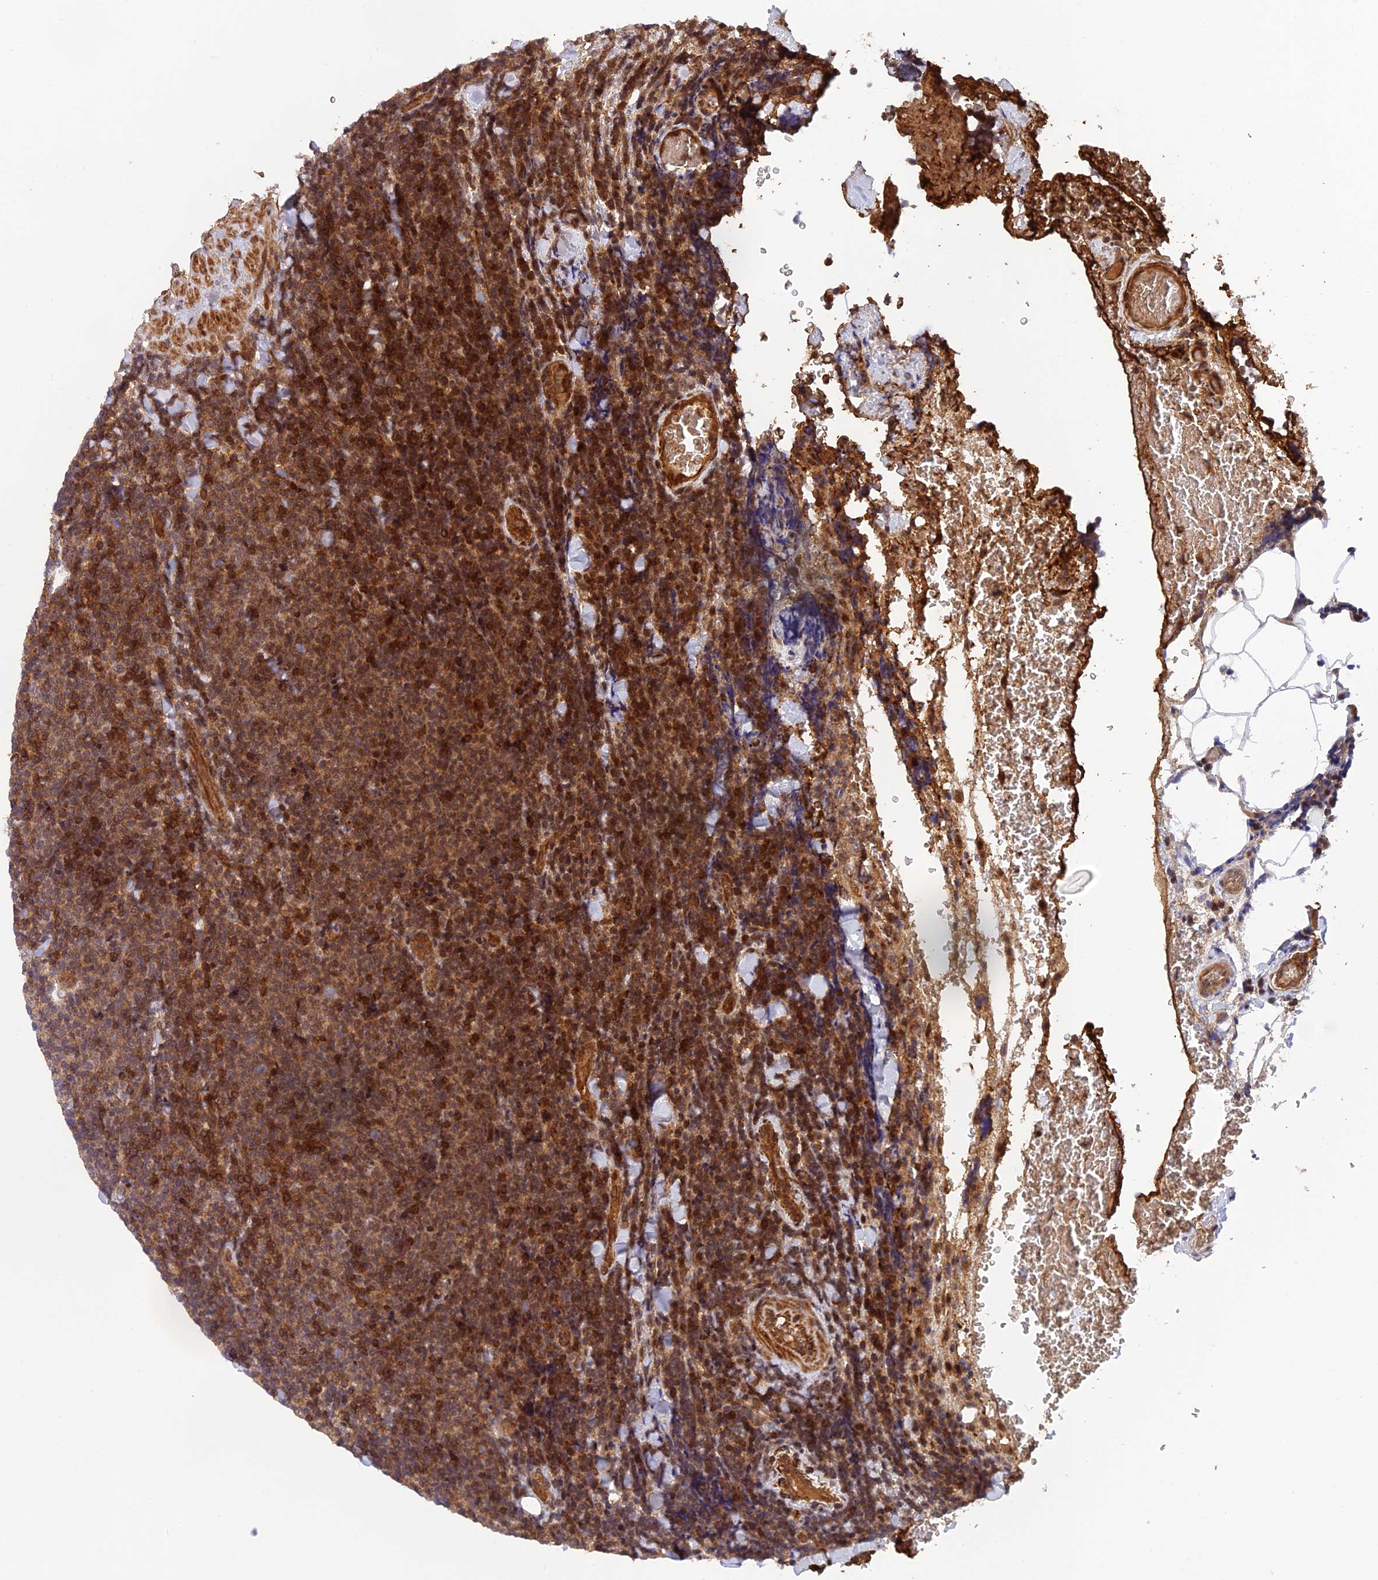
{"staining": {"intensity": "moderate", "quantity": ">75%", "location": "cytoplasmic/membranous"}, "tissue": "lymphoma", "cell_type": "Tumor cells", "image_type": "cancer", "snomed": [{"axis": "morphology", "description": "Malignant lymphoma, non-Hodgkin's type, Low grade"}, {"axis": "topography", "description": "Lymph node"}], "caption": "Malignant lymphoma, non-Hodgkin's type (low-grade) tissue shows moderate cytoplasmic/membranous expression in about >75% of tumor cells", "gene": "OSBPL1A", "patient": {"sex": "male", "age": 66}}